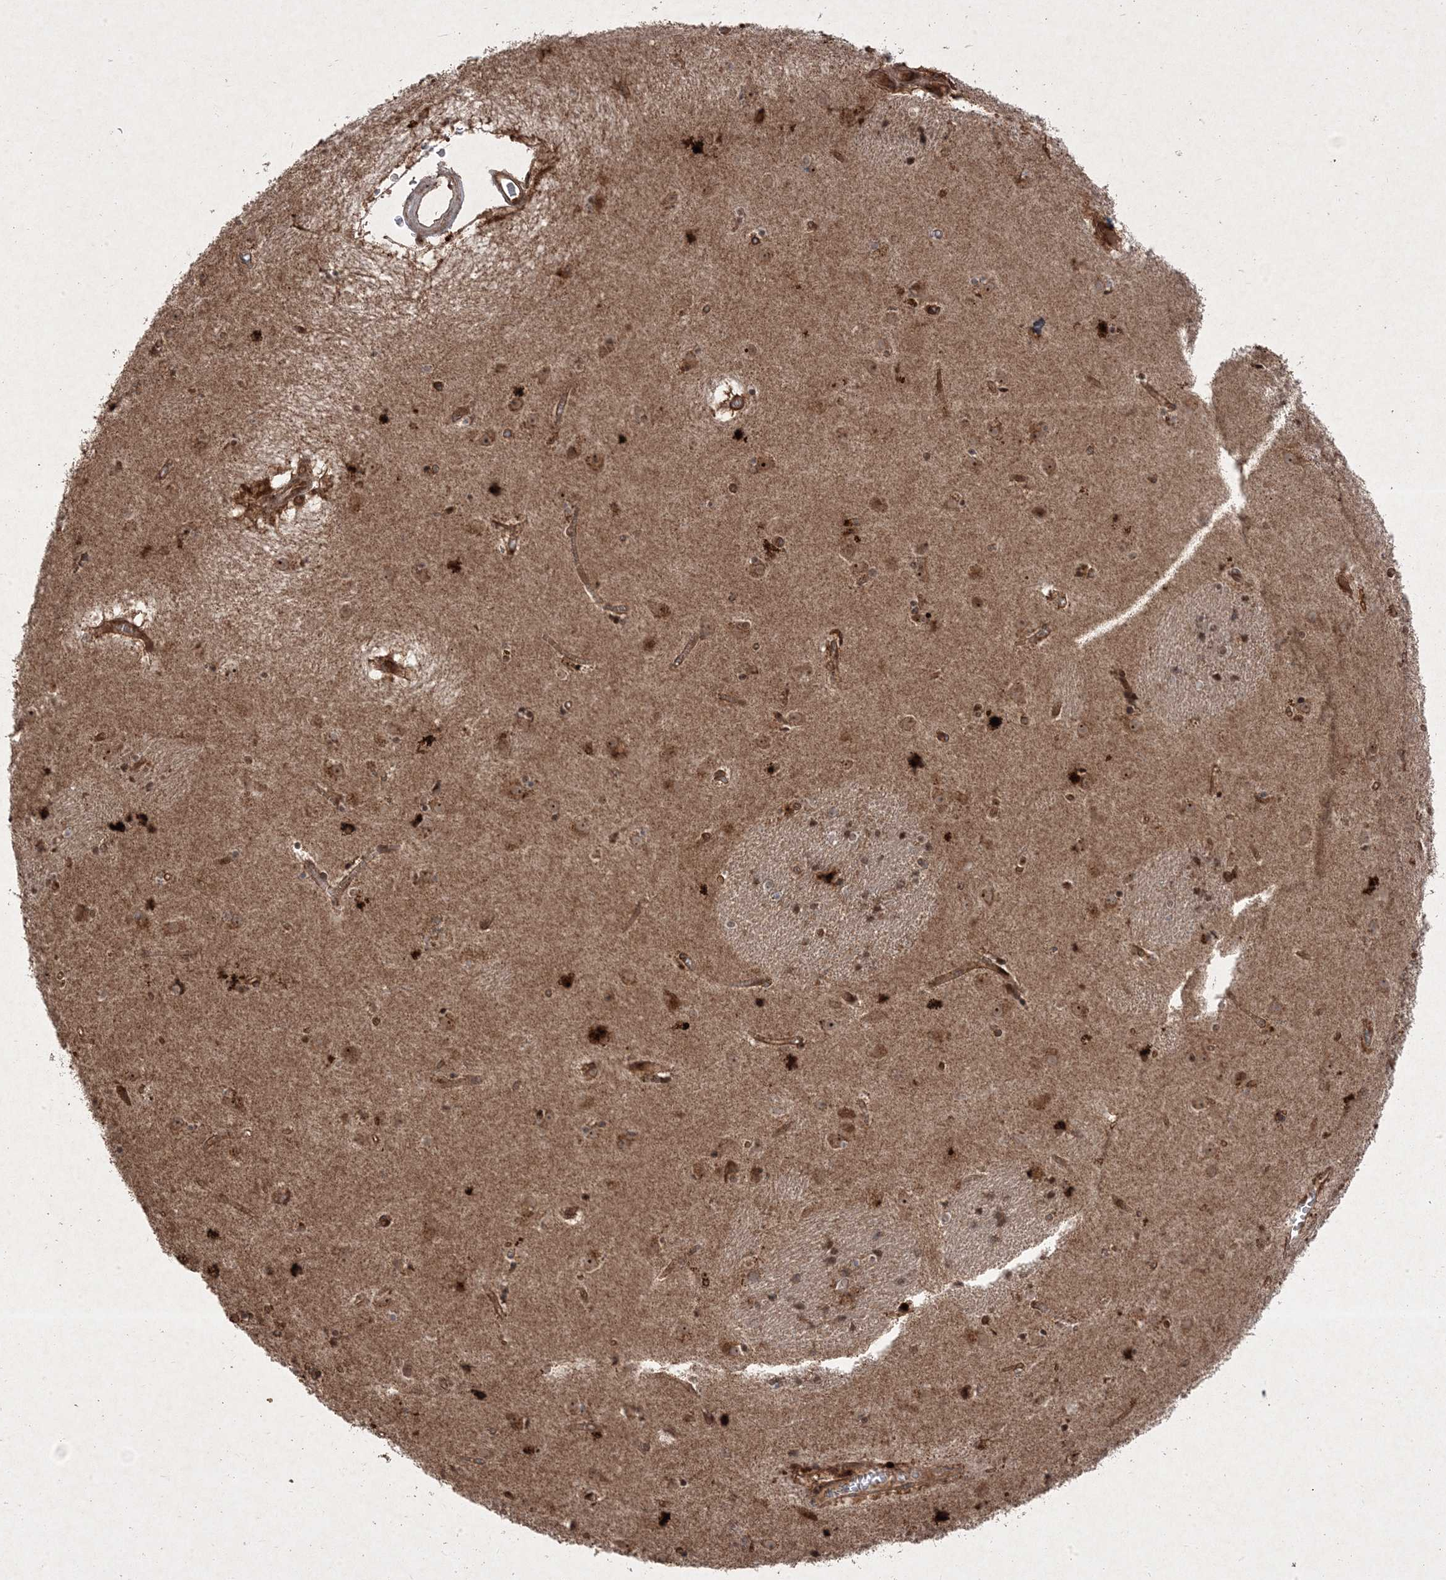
{"staining": {"intensity": "moderate", "quantity": ">75%", "location": "cytoplasmic/membranous,nuclear"}, "tissue": "caudate", "cell_type": "Glial cells", "image_type": "normal", "snomed": [{"axis": "morphology", "description": "Normal tissue, NOS"}, {"axis": "topography", "description": "Lateral ventricle wall"}], "caption": "Immunohistochemical staining of unremarkable caudate shows medium levels of moderate cytoplasmic/membranous,nuclear staining in approximately >75% of glial cells.", "gene": "PLEKHM2", "patient": {"sex": "male", "age": 70}}